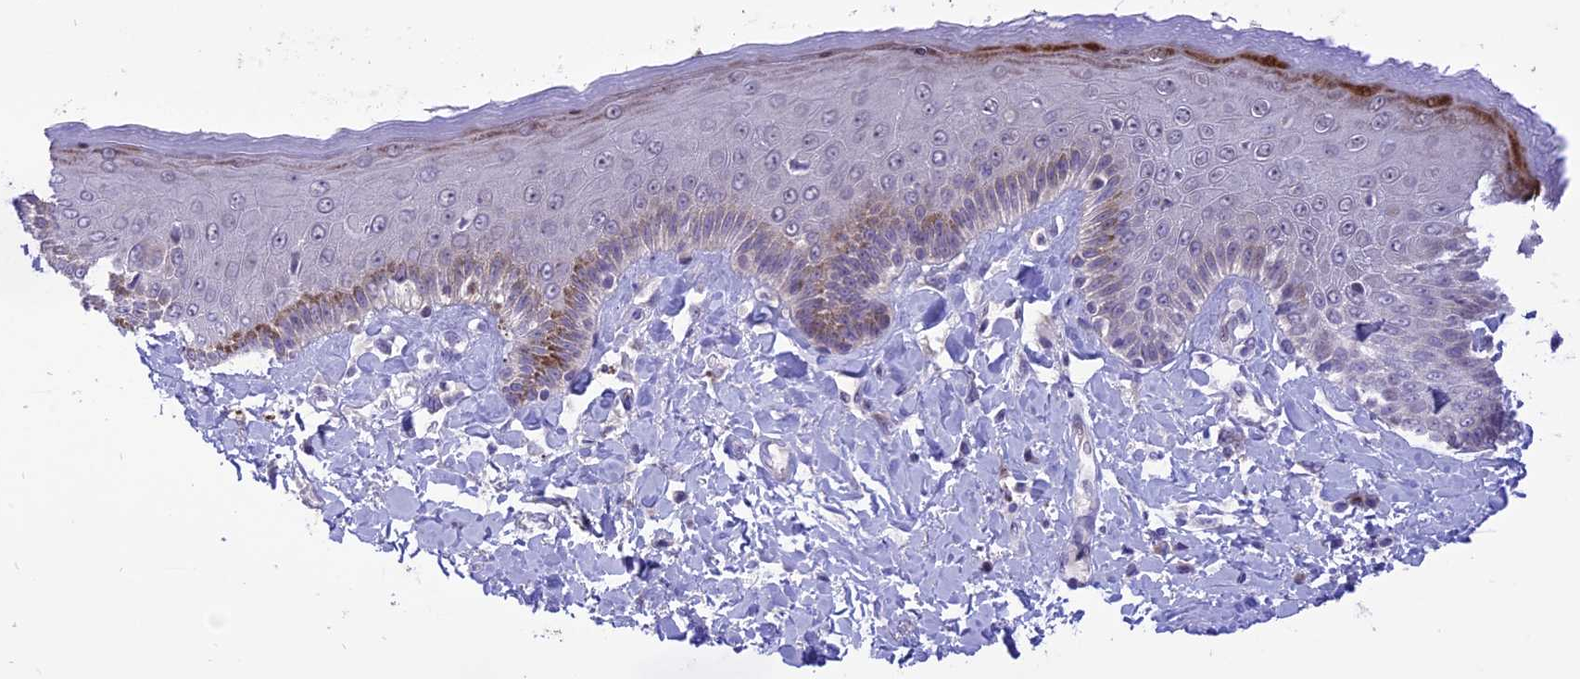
{"staining": {"intensity": "moderate", "quantity": "<25%", "location": "cytoplasmic/membranous,nuclear"}, "tissue": "skin", "cell_type": "Epidermal cells", "image_type": "normal", "snomed": [{"axis": "morphology", "description": "Normal tissue, NOS"}, {"axis": "topography", "description": "Anal"}], "caption": "A high-resolution histopathology image shows immunohistochemistry staining of benign skin, which displays moderate cytoplasmic/membranous,nuclear positivity in about <25% of epidermal cells. (brown staining indicates protein expression, while blue staining denotes nuclei).", "gene": "ZNF837", "patient": {"sex": "male", "age": 69}}